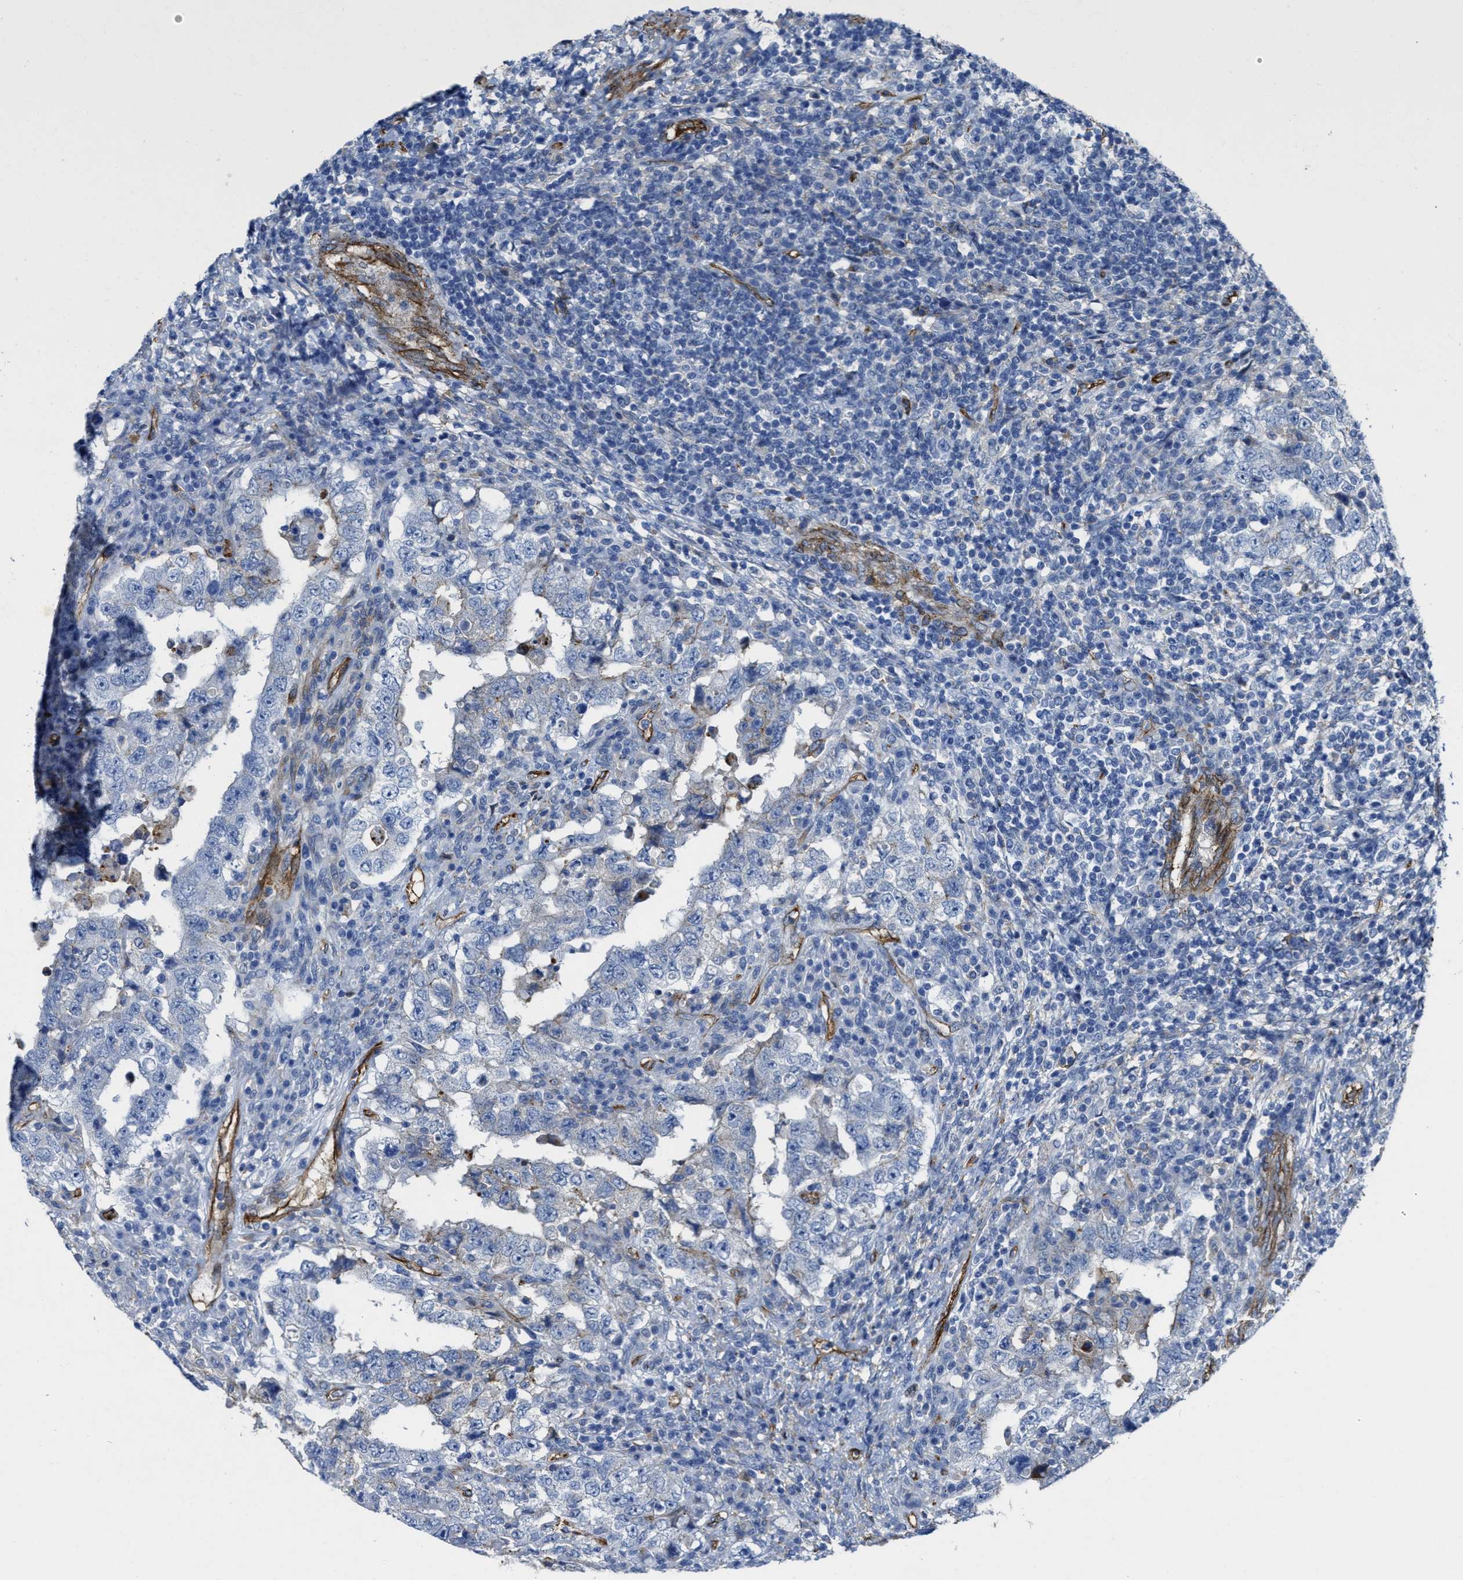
{"staining": {"intensity": "negative", "quantity": "none", "location": "none"}, "tissue": "testis cancer", "cell_type": "Tumor cells", "image_type": "cancer", "snomed": [{"axis": "morphology", "description": "Carcinoma, Embryonal, NOS"}, {"axis": "topography", "description": "Testis"}], "caption": "Testis embryonal carcinoma was stained to show a protein in brown. There is no significant staining in tumor cells.", "gene": "NAB1", "patient": {"sex": "male", "age": 26}}